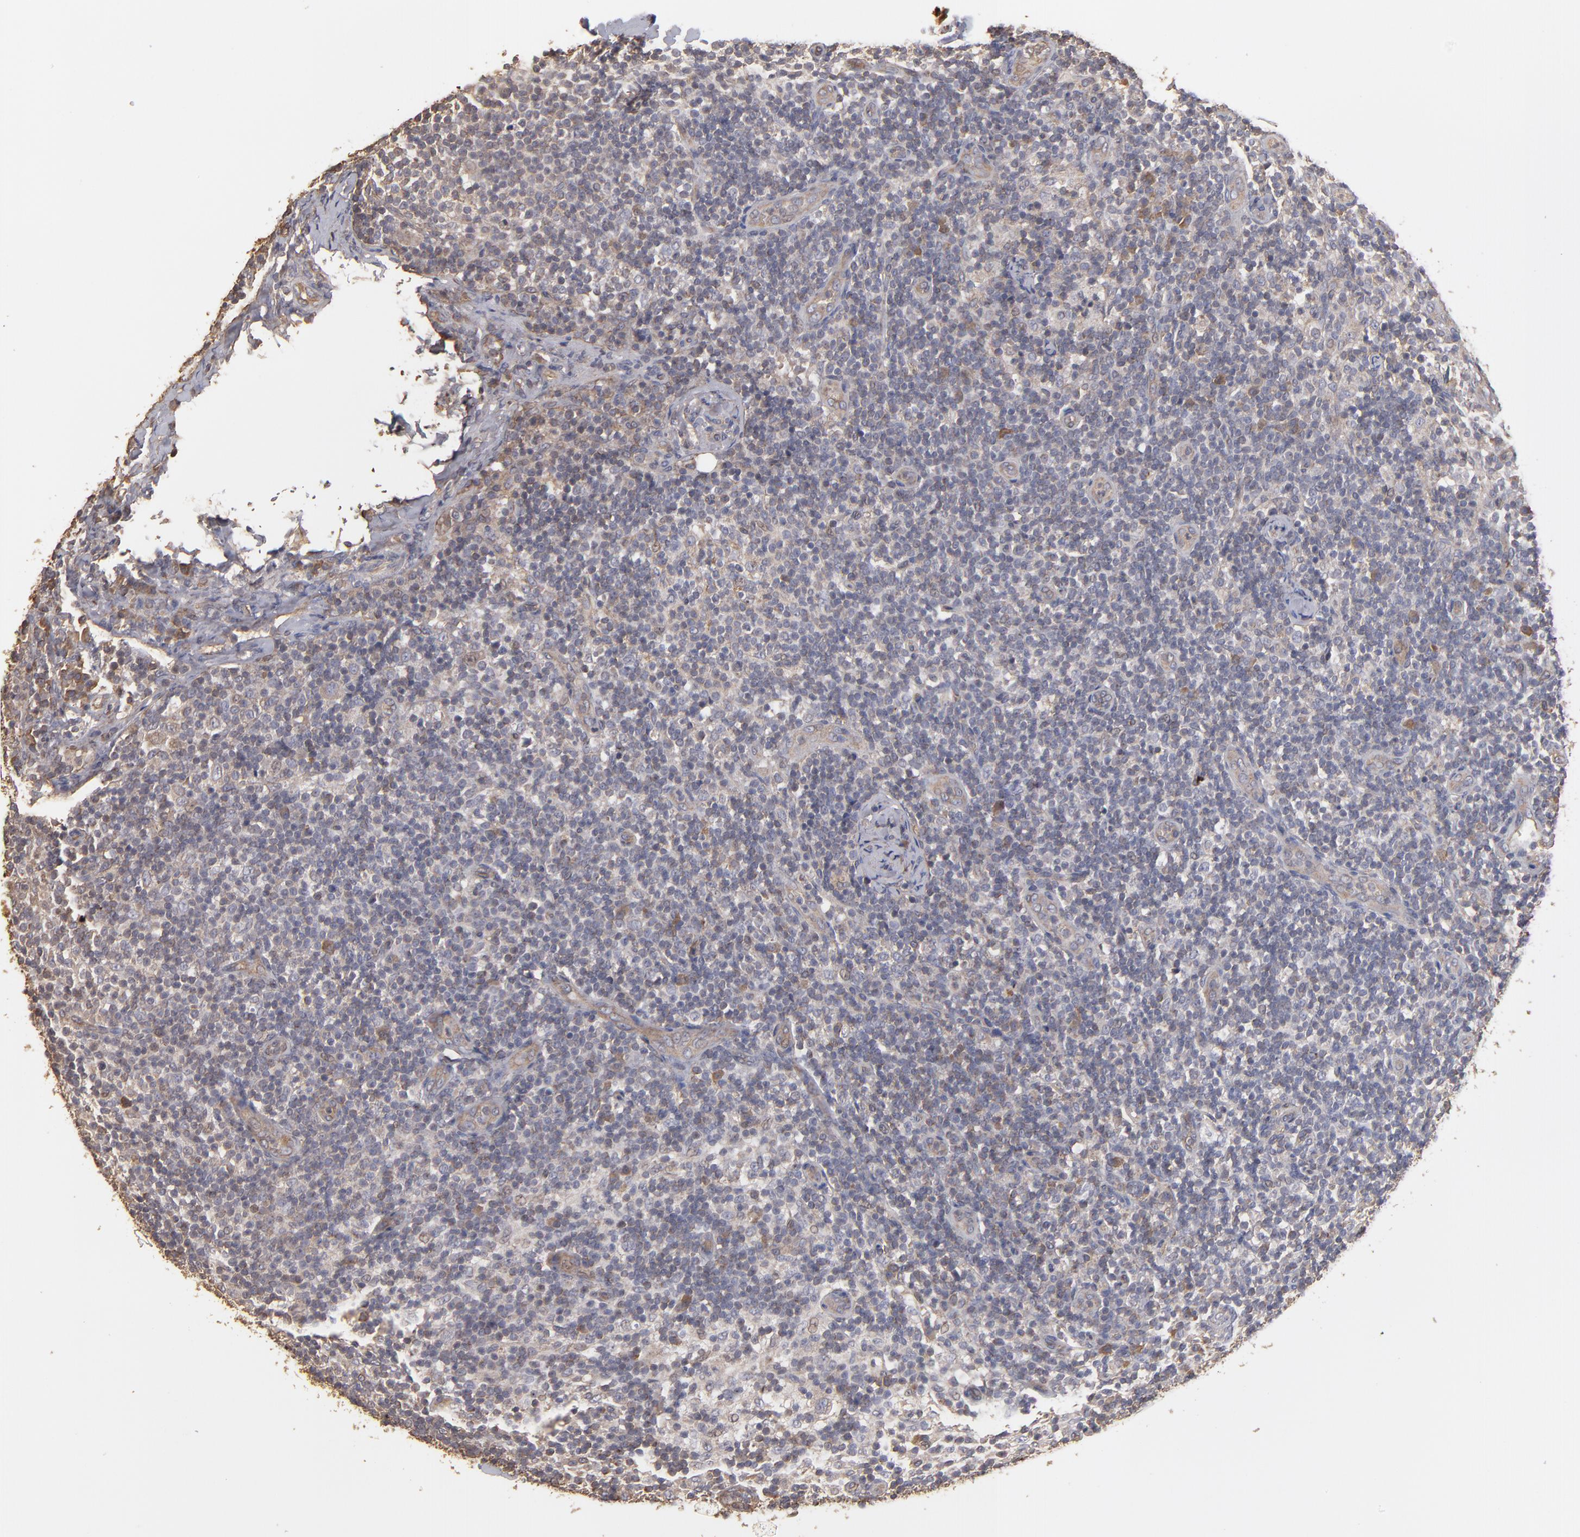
{"staining": {"intensity": "negative", "quantity": "none", "location": "none"}, "tissue": "lymph node", "cell_type": "Germinal center cells", "image_type": "normal", "snomed": [{"axis": "morphology", "description": "Normal tissue, NOS"}, {"axis": "morphology", "description": "Inflammation, NOS"}, {"axis": "topography", "description": "Lymph node"}], "caption": "DAB immunohistochemical staining of benign human lymph node demonstrates no significant staining in germinal center cells. (DAB (3,3'-diaminobenzidine) immunohistochemistry (IHC) visualized using brightfield microscopy, high magnification).", "gene": "DMD", "patient": {"sex": "male", "age": 46}}